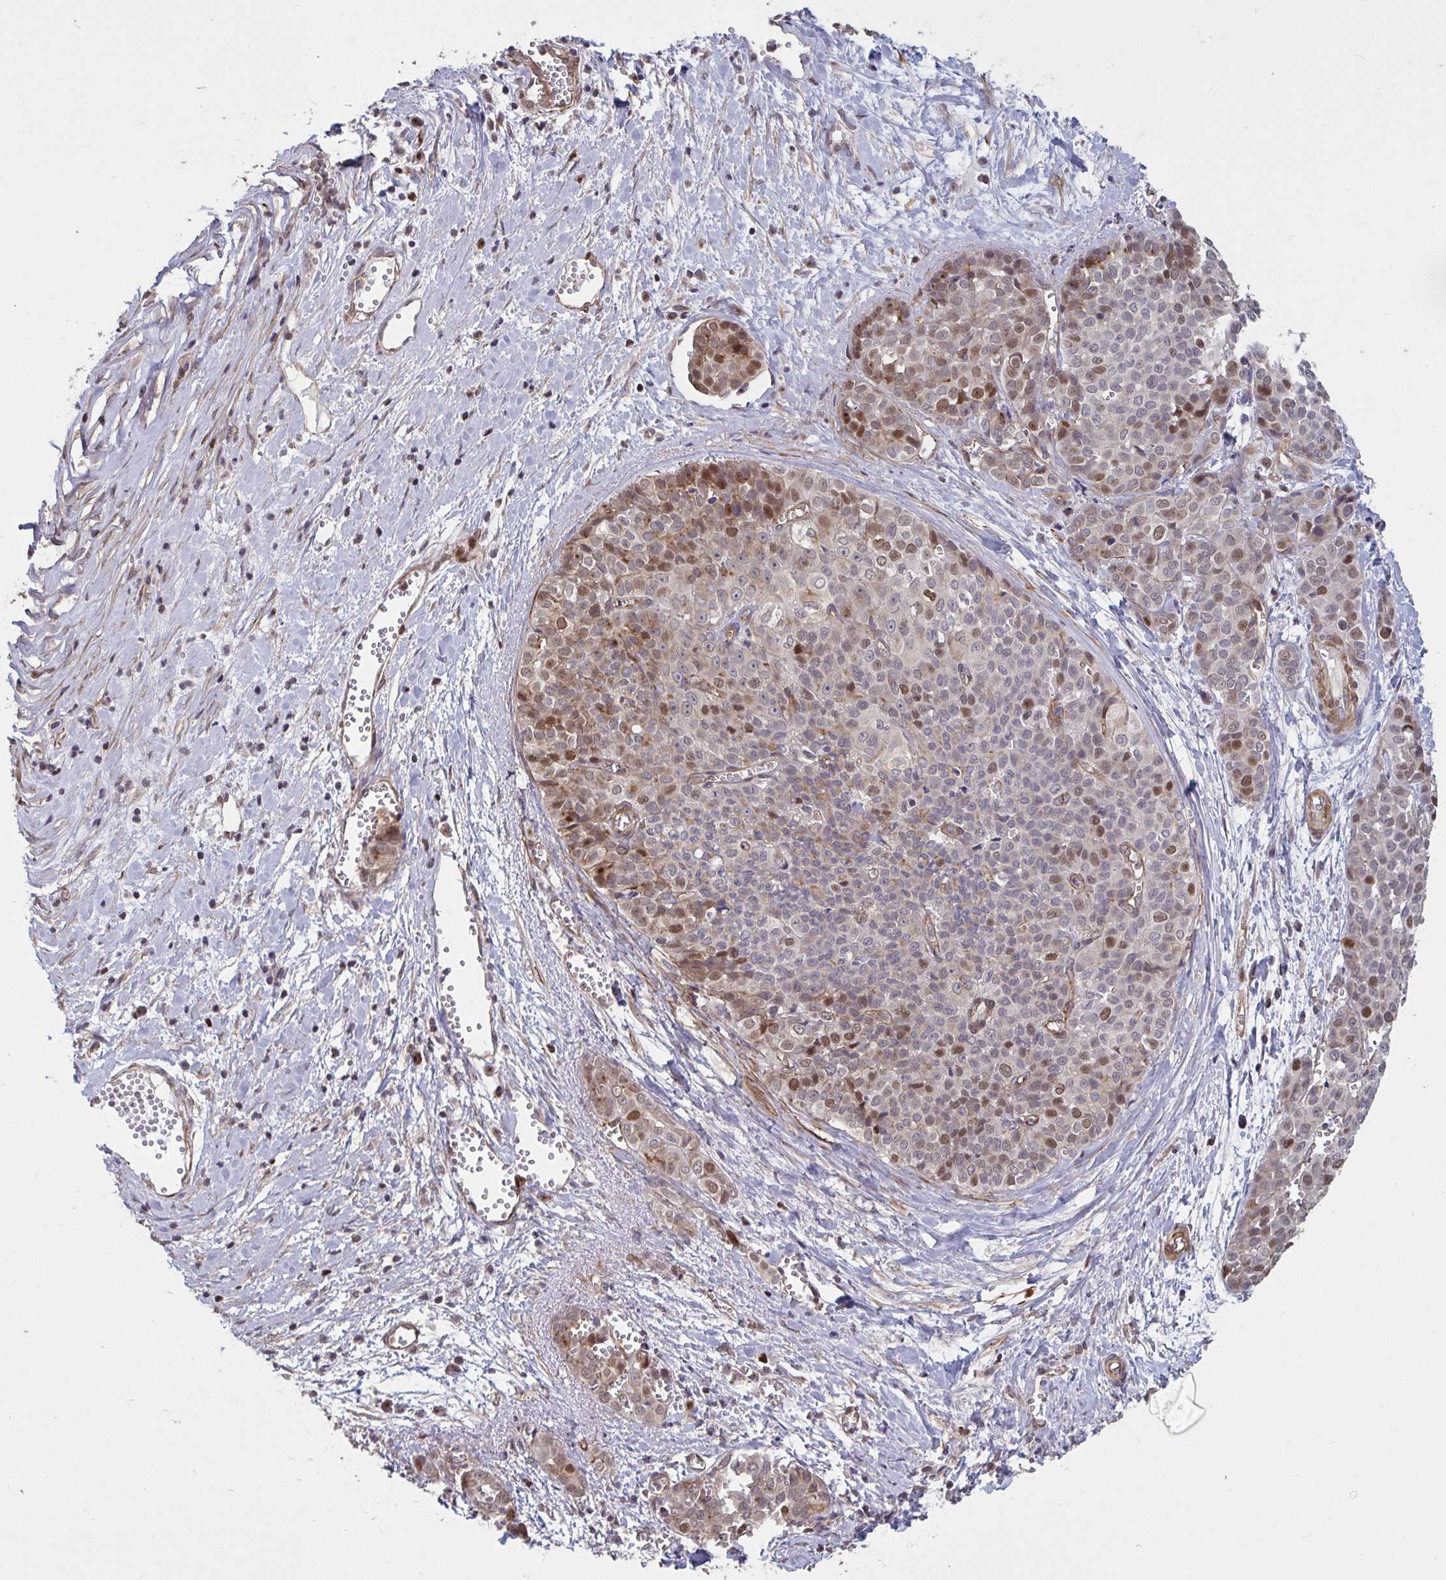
{"staining": {"intensity": "moderate", "quantity": "25%-75%", "location": "nuclear"}, "tissue": "liver cancer", "cell_type": "Tumor cells", "image_type": "cancer", "snomed": [{"axis": "morphology", "description": "Cholangiocarcinoma"}, {"axis": "topography", "description": "Liver"}], "caption": "Liver cholangiocarcinoma was stained to show a protein in brown. There is medium levels of moderate nuclear expression in approximately 25%-75% of tumor cells. (DAB (3,3'-diaminobenzidine) = brown stain, brightfield microscopy at high magnification).", "gene": "IPO5", "patient": {"sex": "female", "age": 77}}